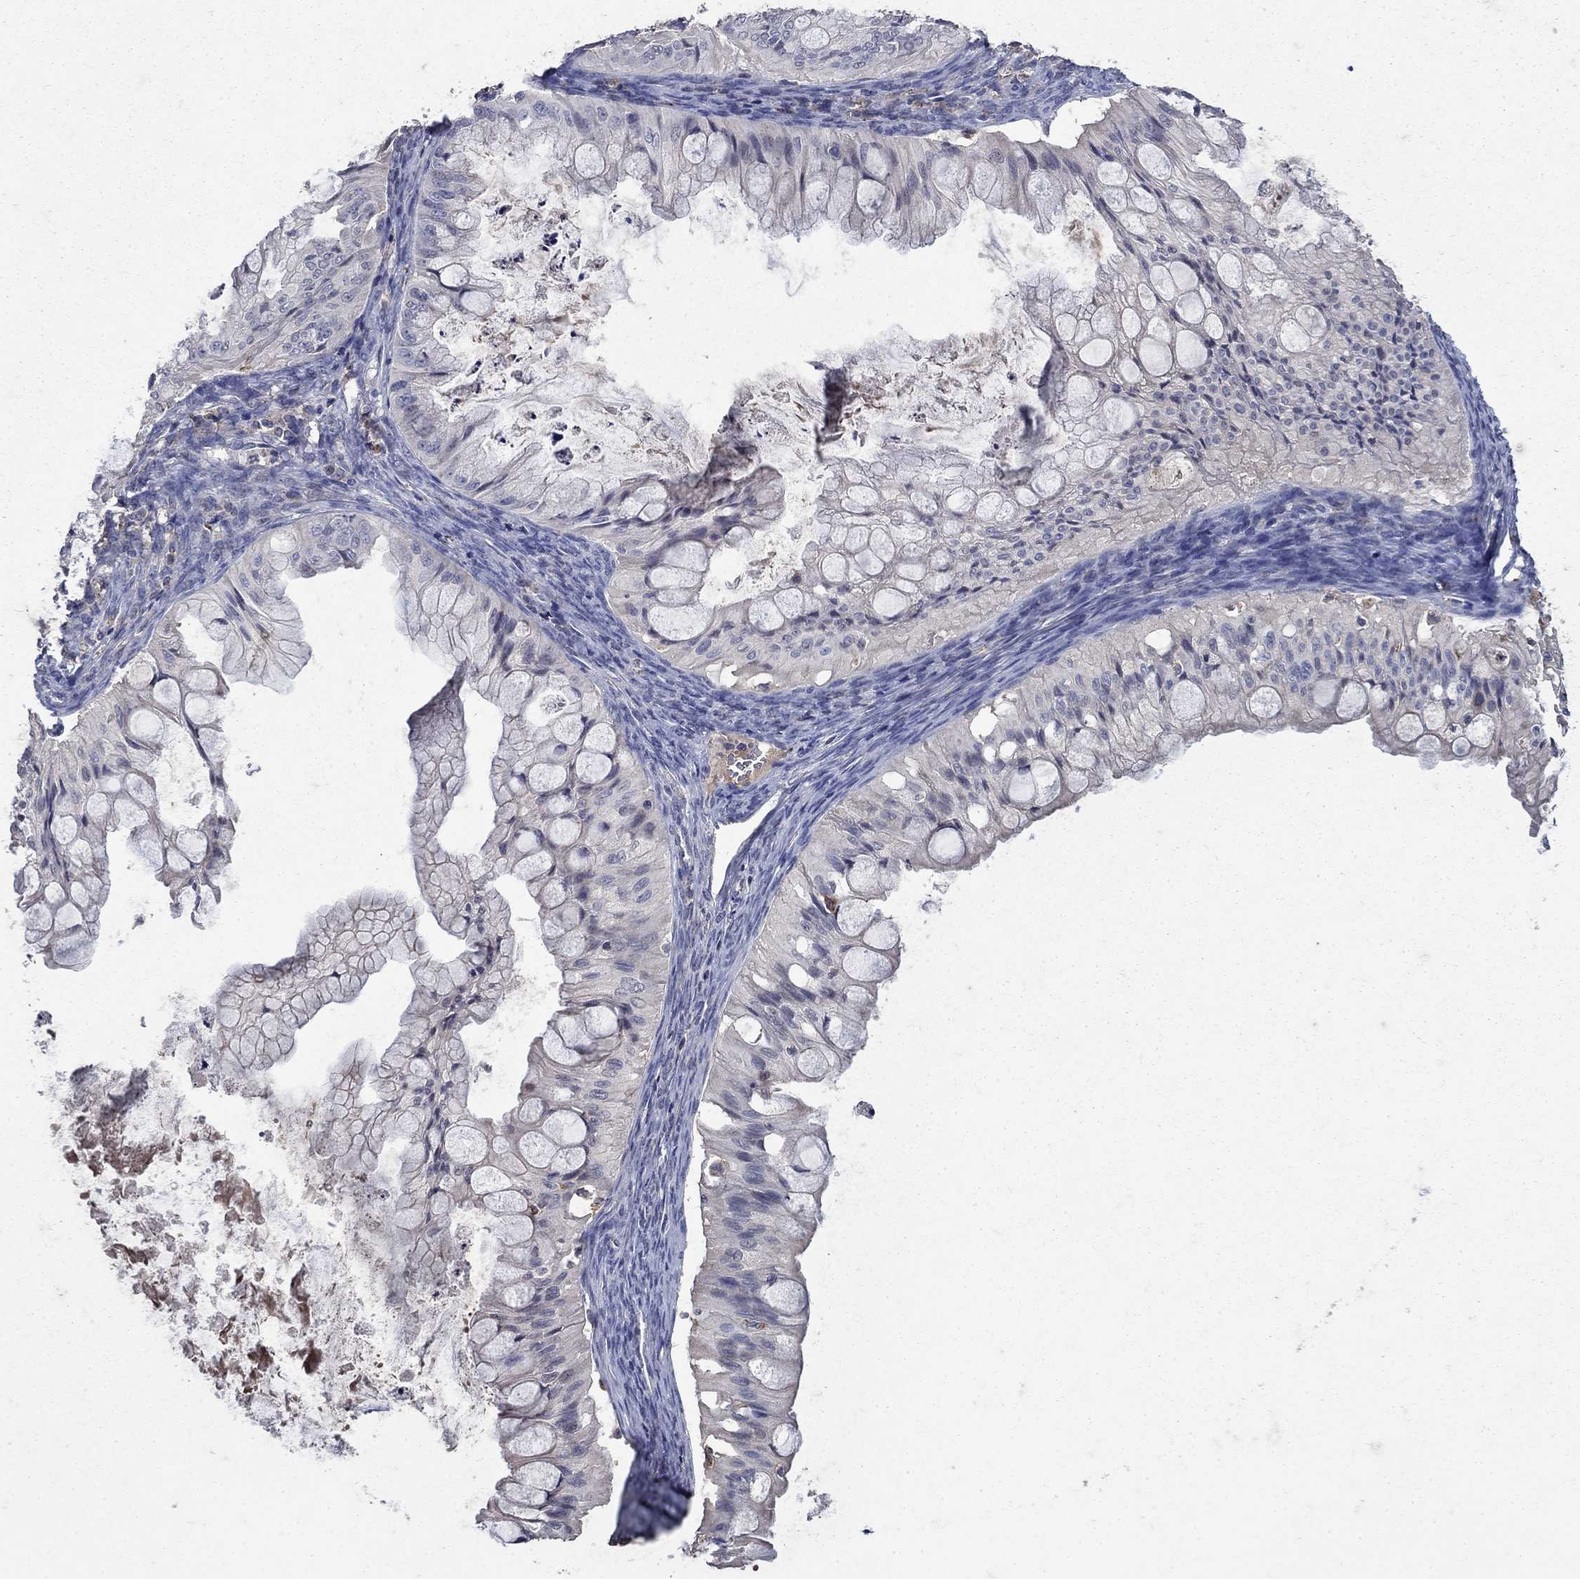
{"staining": {"intensity": "negative", "quantity": "none", "location": "none"}, "tissue": "ovarian cancer", "cell_type": "Tumor cells", "image_type": "cancer", "snomed": [{"axis": "morphology", "description": "Cystadenocarcinoma, mucinous, NOS"}, {"axis": "topography", "description": "Ovary"}], "caption": "Tumor cells are negative for brown protein staining in ovarian mucinous cystadenocarcinoma.", "gene": "NPC2", "patient": {"sex": "female", "age": 57}}